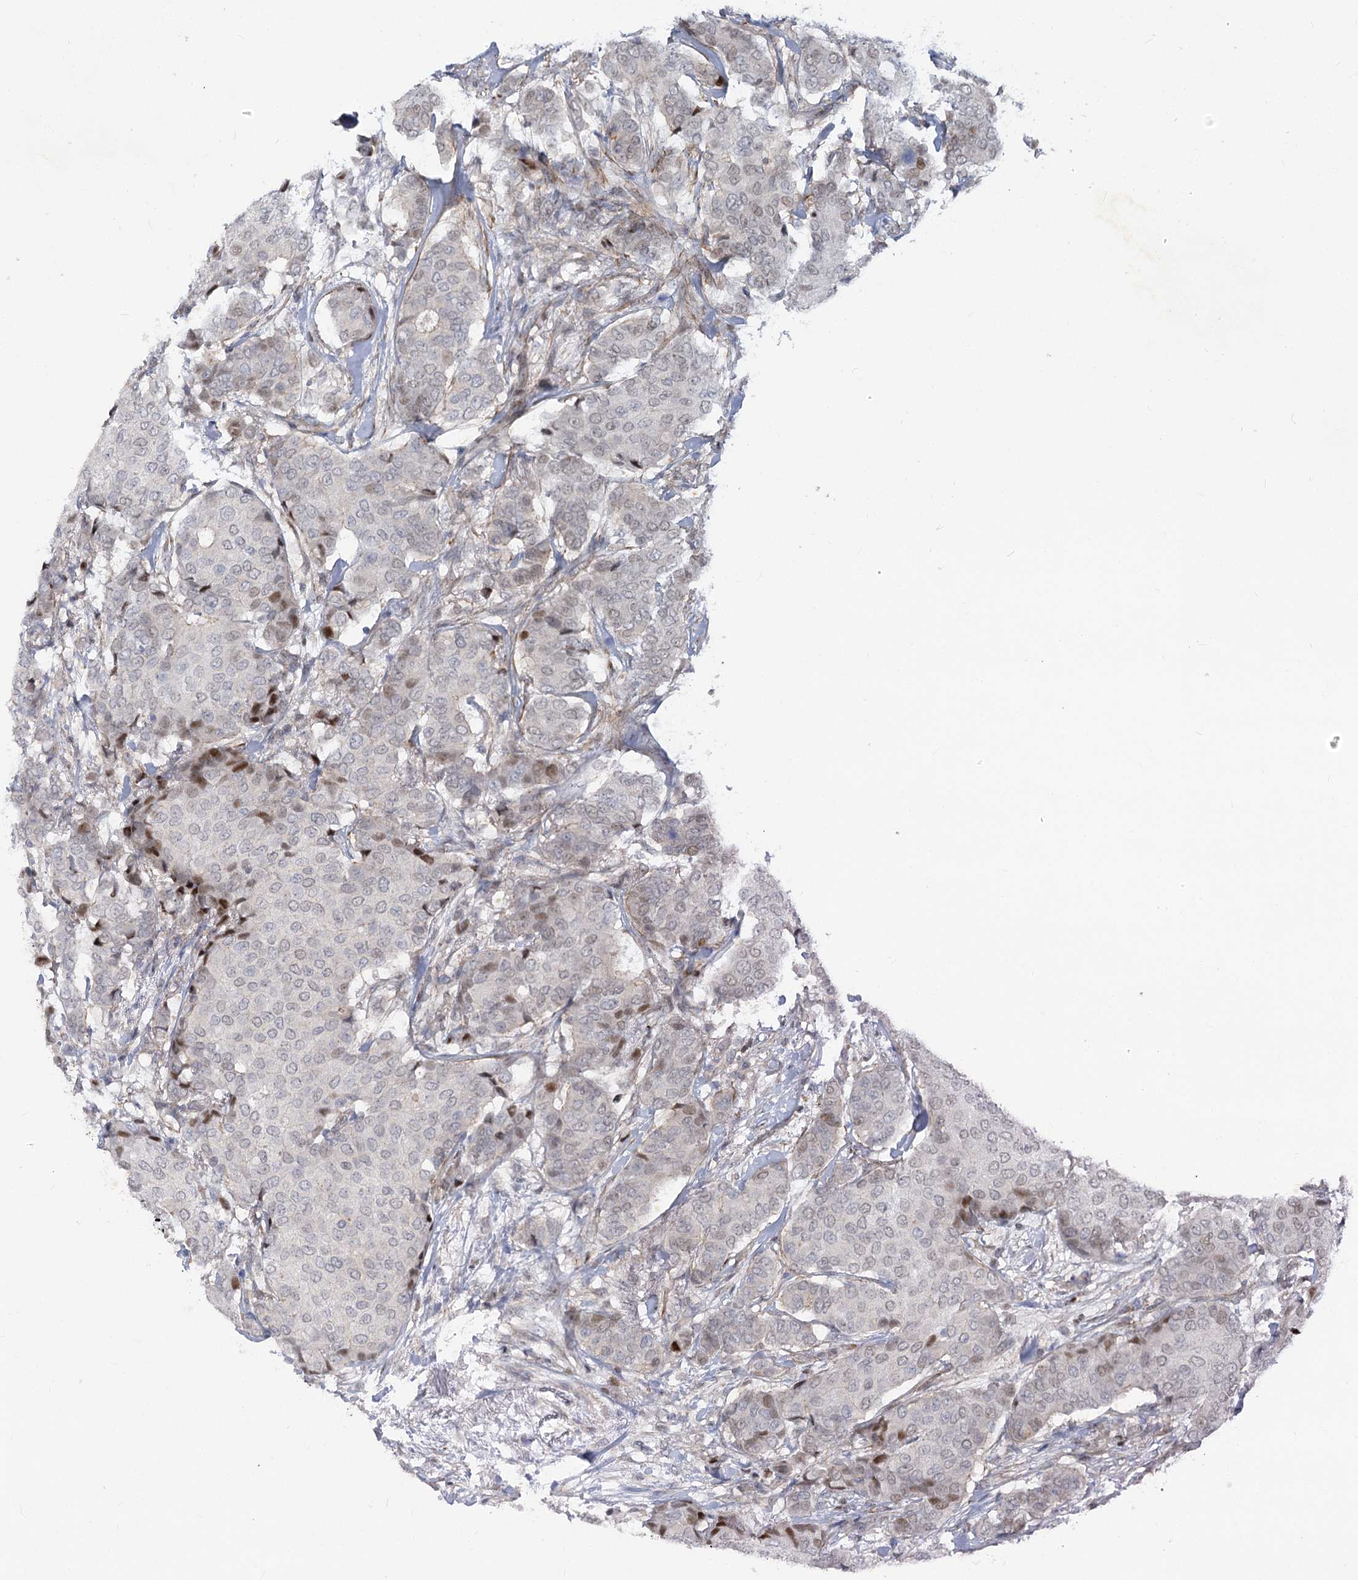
{"staining": {"intensity": "moderate", "quantity": "<25%", "location": "nuclear"}, "tissue": "breast cancer", "cell_type": "Tumor cells", "image_type": "cancer", "snomed": [{"axis": "morphology", "description": "Duct carcinoma"}, {"axis": "topography", "description": "Breast"}], "caption": "Immunohistochemical staining of human breast cancer reveals moderate nuclear protein positivity in approximately <25% of tumor cells.", "gene": "ARSI", "patient": {"sex": "female", "age": 75}}